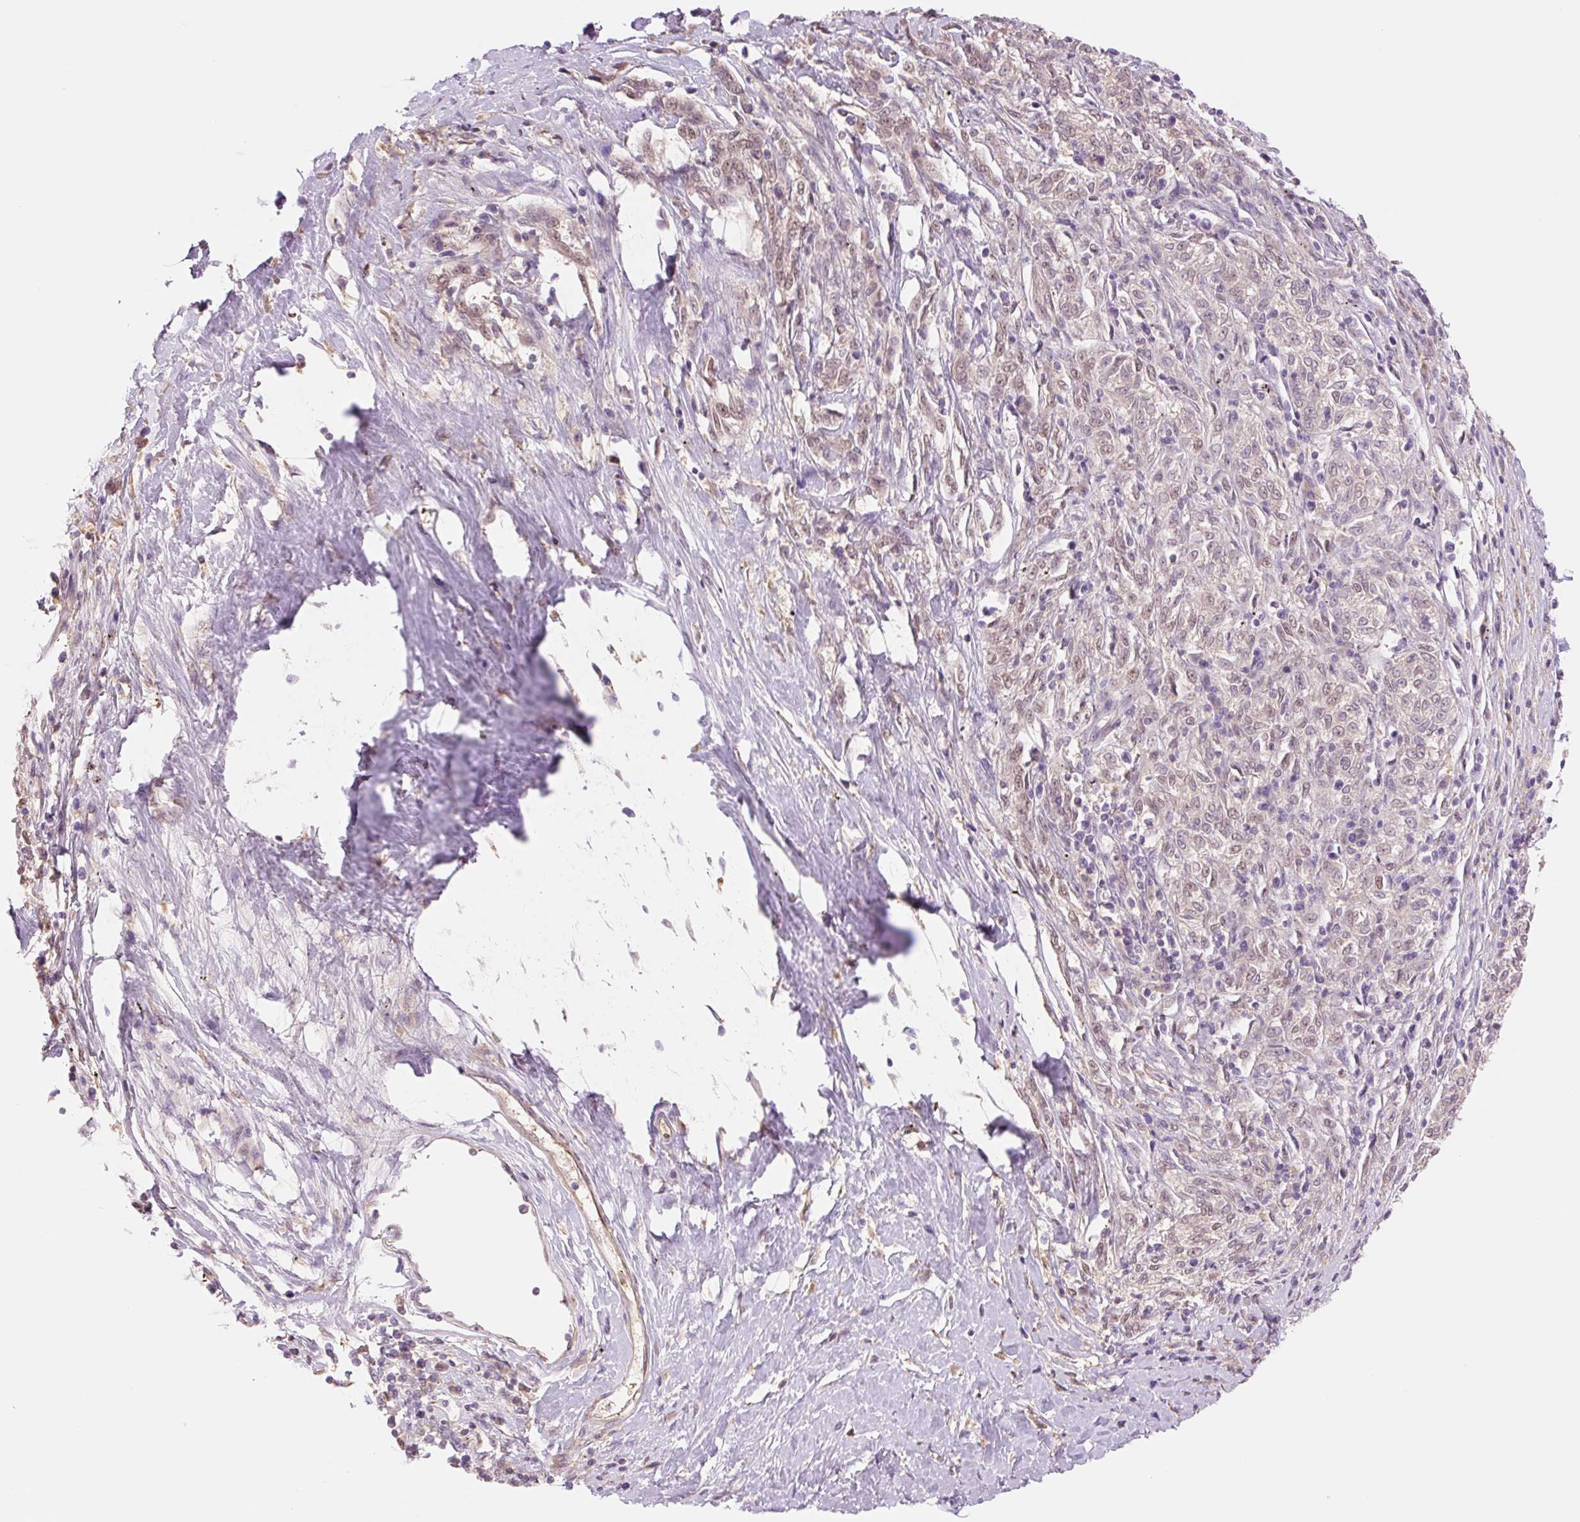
{"staining": {"intensity": "weak", "quantity": "25%-75%", "location": "nuclear"}, "tissue": "melanoma", "cell_type": "Tumor cells", "image_type": "cancer", "snomed": [{"axis": "morphology", "description": "Malignant melanoma, NOS"}, {"axis": "topography", "description": "Skin"}], "caption": "The histopathology image demonstrates a brown stain indicating the presence of a protein in the nuclear of tumor cells in malignant melanoma.", "gene": "HEBP1", "patient": {"sex": "female", "age": 72}}